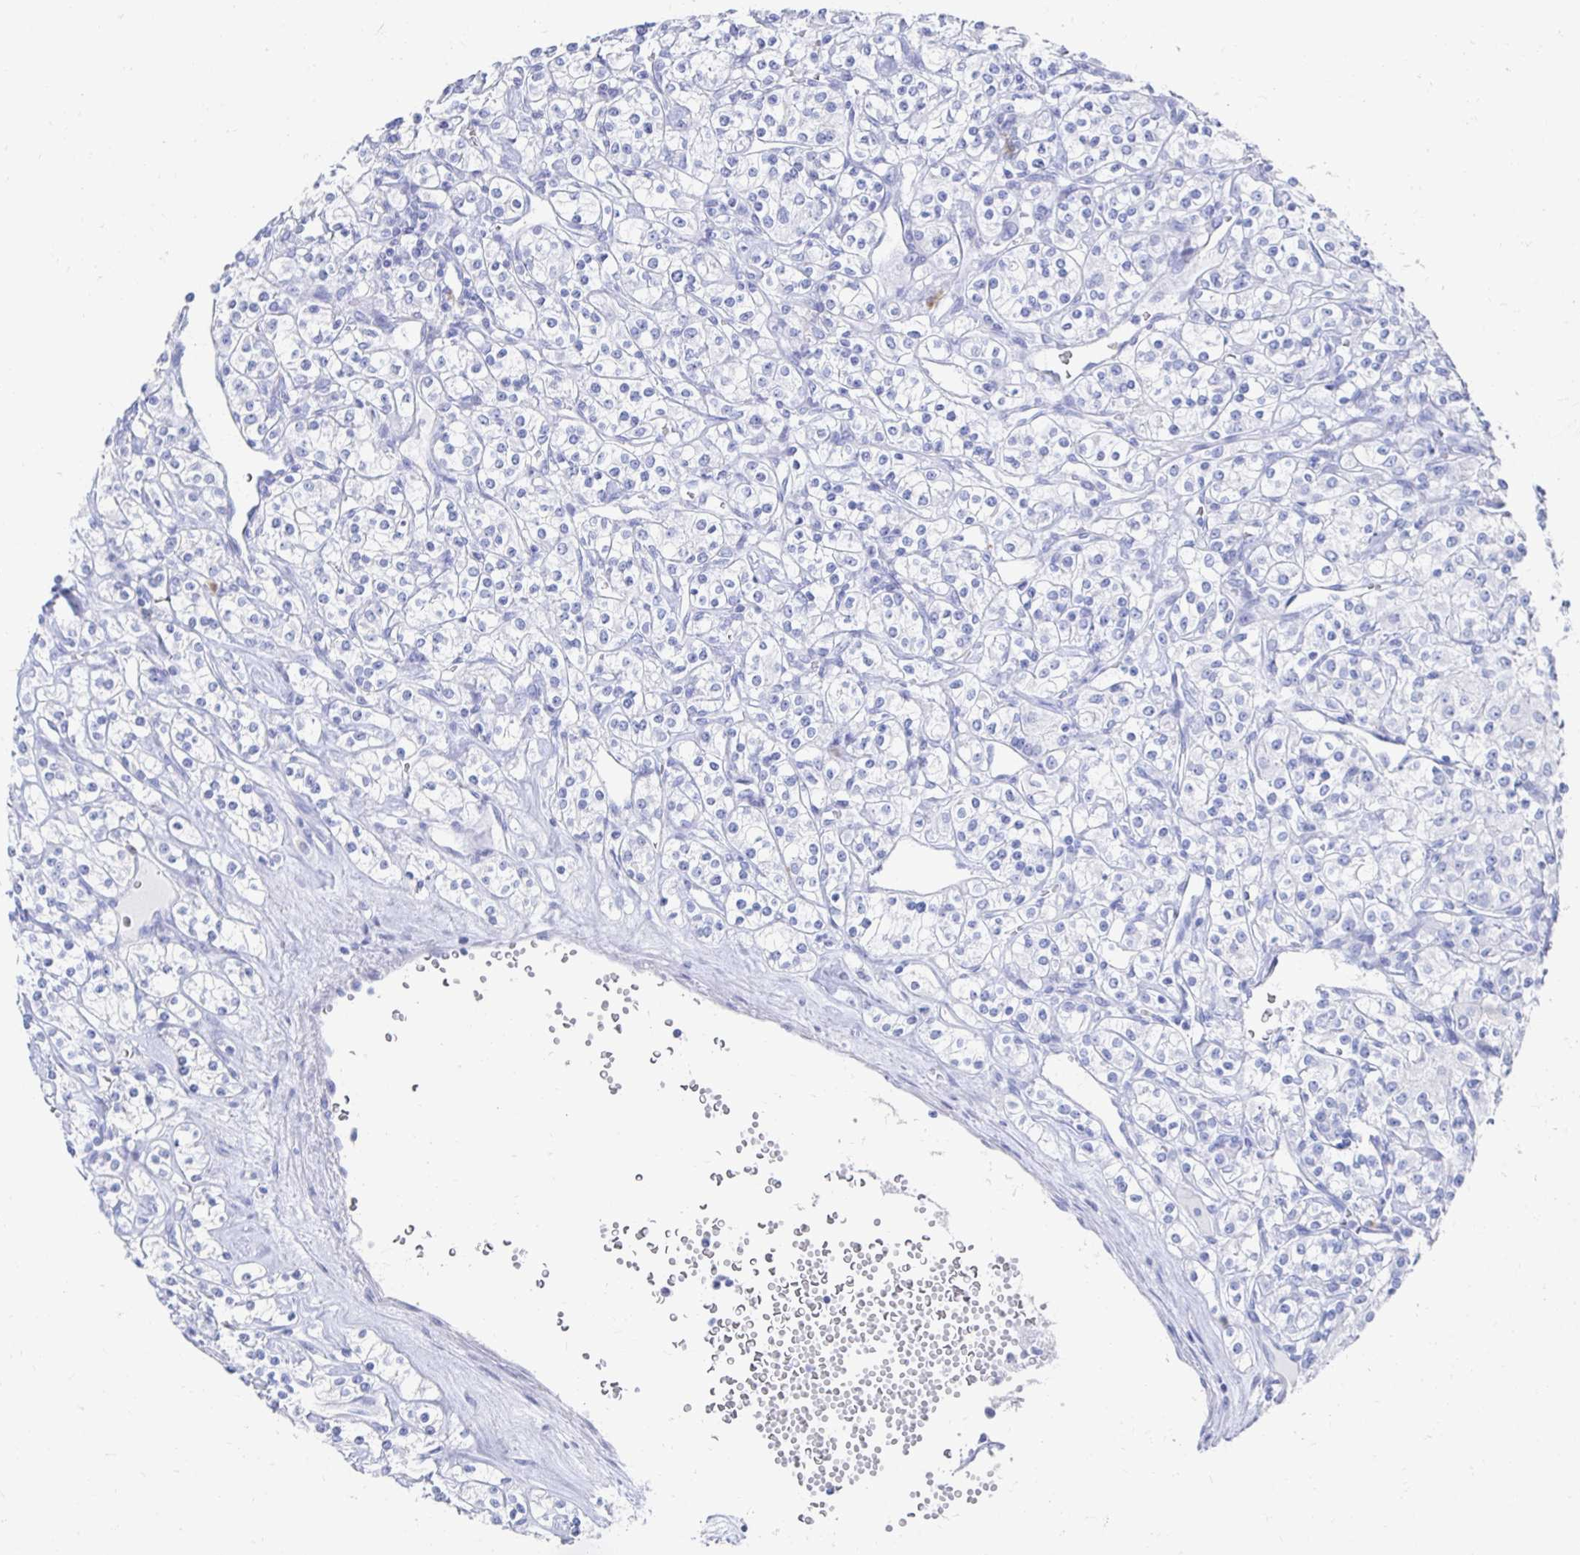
{"staining": {"intensity": "negative", "quantity": "none", "location": "none"}, "tissue": "renal cancer", "cell_type": "Tumor cells", "image_type": "cancer", "snomed": [{"axis": "morphology", "description": "Adenocarcinoma, NOS"}, {"axis": "topography", "description": "Kidney"}], "caption": "Immunohistochemical staining of renal cancer shows no significant positivity in tumor cells. (DAB (3,3'-diaminobenzidine) immunohistochemistry (IHC) with hematoxylin counter stain).", "gene": "CST6", "patient": {"sex": "male", "age": 77}}